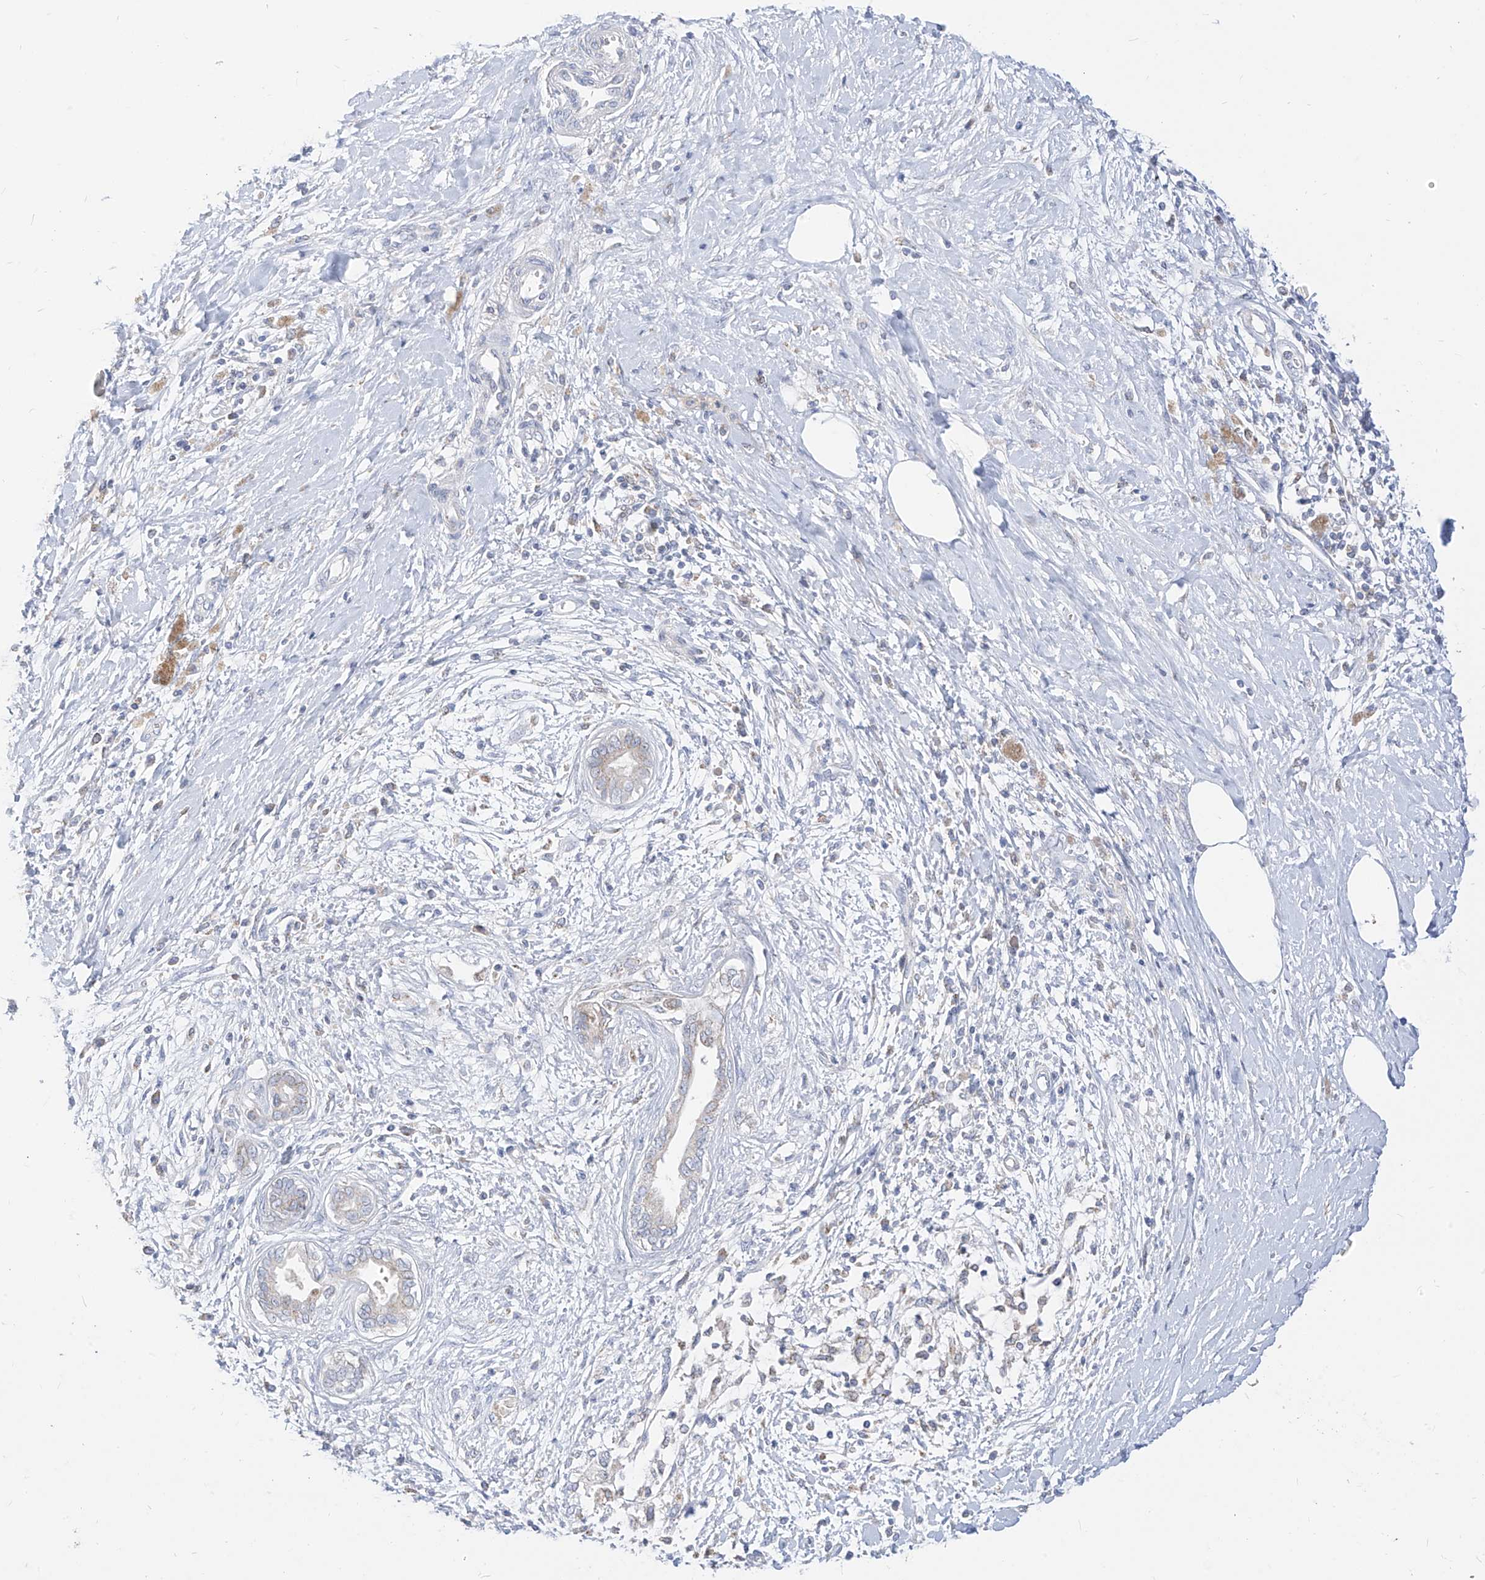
{"staining": {"intensity": "negative", "quantity": "none", "location": "none"}, "tissue": "pancreatic cancer", "cell_type": "Tumor cells", "image_type": "cancer", "snomed": [{"axis": "morphology", "description": "Adenocarcinoma, NOS"}, {"axis": "topography", "description": "Pancreas"}], "caption": "IHC histopathology image of neoplastic tissue: pancreatic adenocarcinoma stained with DAB reveals no significant protein staining in tumor cells.", "gene": "RASA2", "patient": {"sex": "male", "age": 58}}